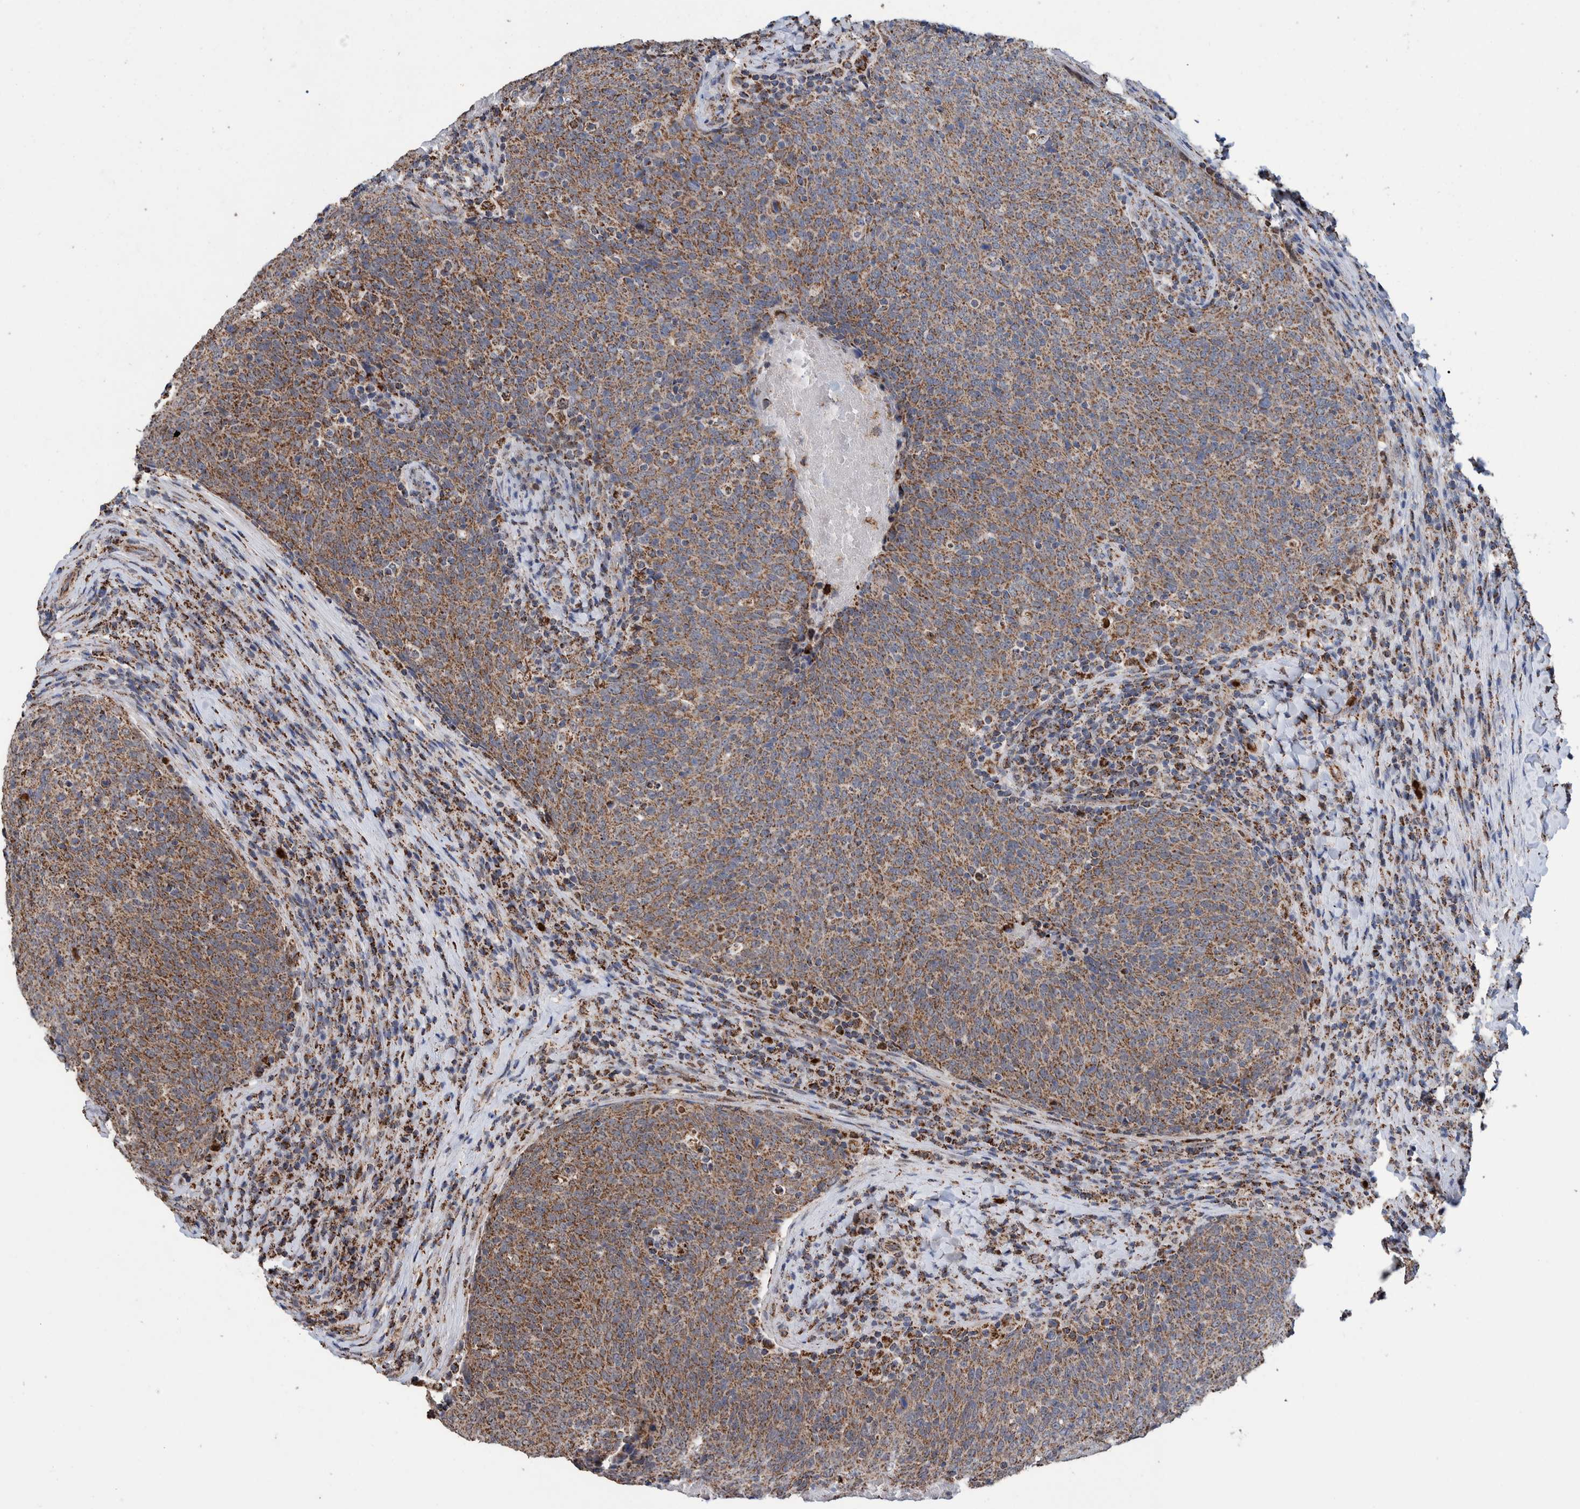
{"staining": {"intensity": "moderate", "quantity": ">75%", "location": "cytoplasmic/membranous"}, "tissue": "head and neck cancer", "cell_type": "Tumor cells", "image_type": "cancer", "snomed": [{"axis": "morphology", "description": "Squamous cell carcinoma, NOS"}, {"axis": "morphology", "description": "Squamous cell carcinoma, metastatic, NOS"}, {"axis": "topography", "description": "Lymph node"}, {"axis": "topography", "description": "Head-Neck"}], "caption": "Immunohistochemistry of human squamous cell carcinoma (head and neck) shows medium levels of moderate cytoplasmic/membranous positivity in approximately >75% of tumor cells. Nuclei are stained in blue.", "gene": "DECR1", "patient": {"sex": "male", "age": 62}}